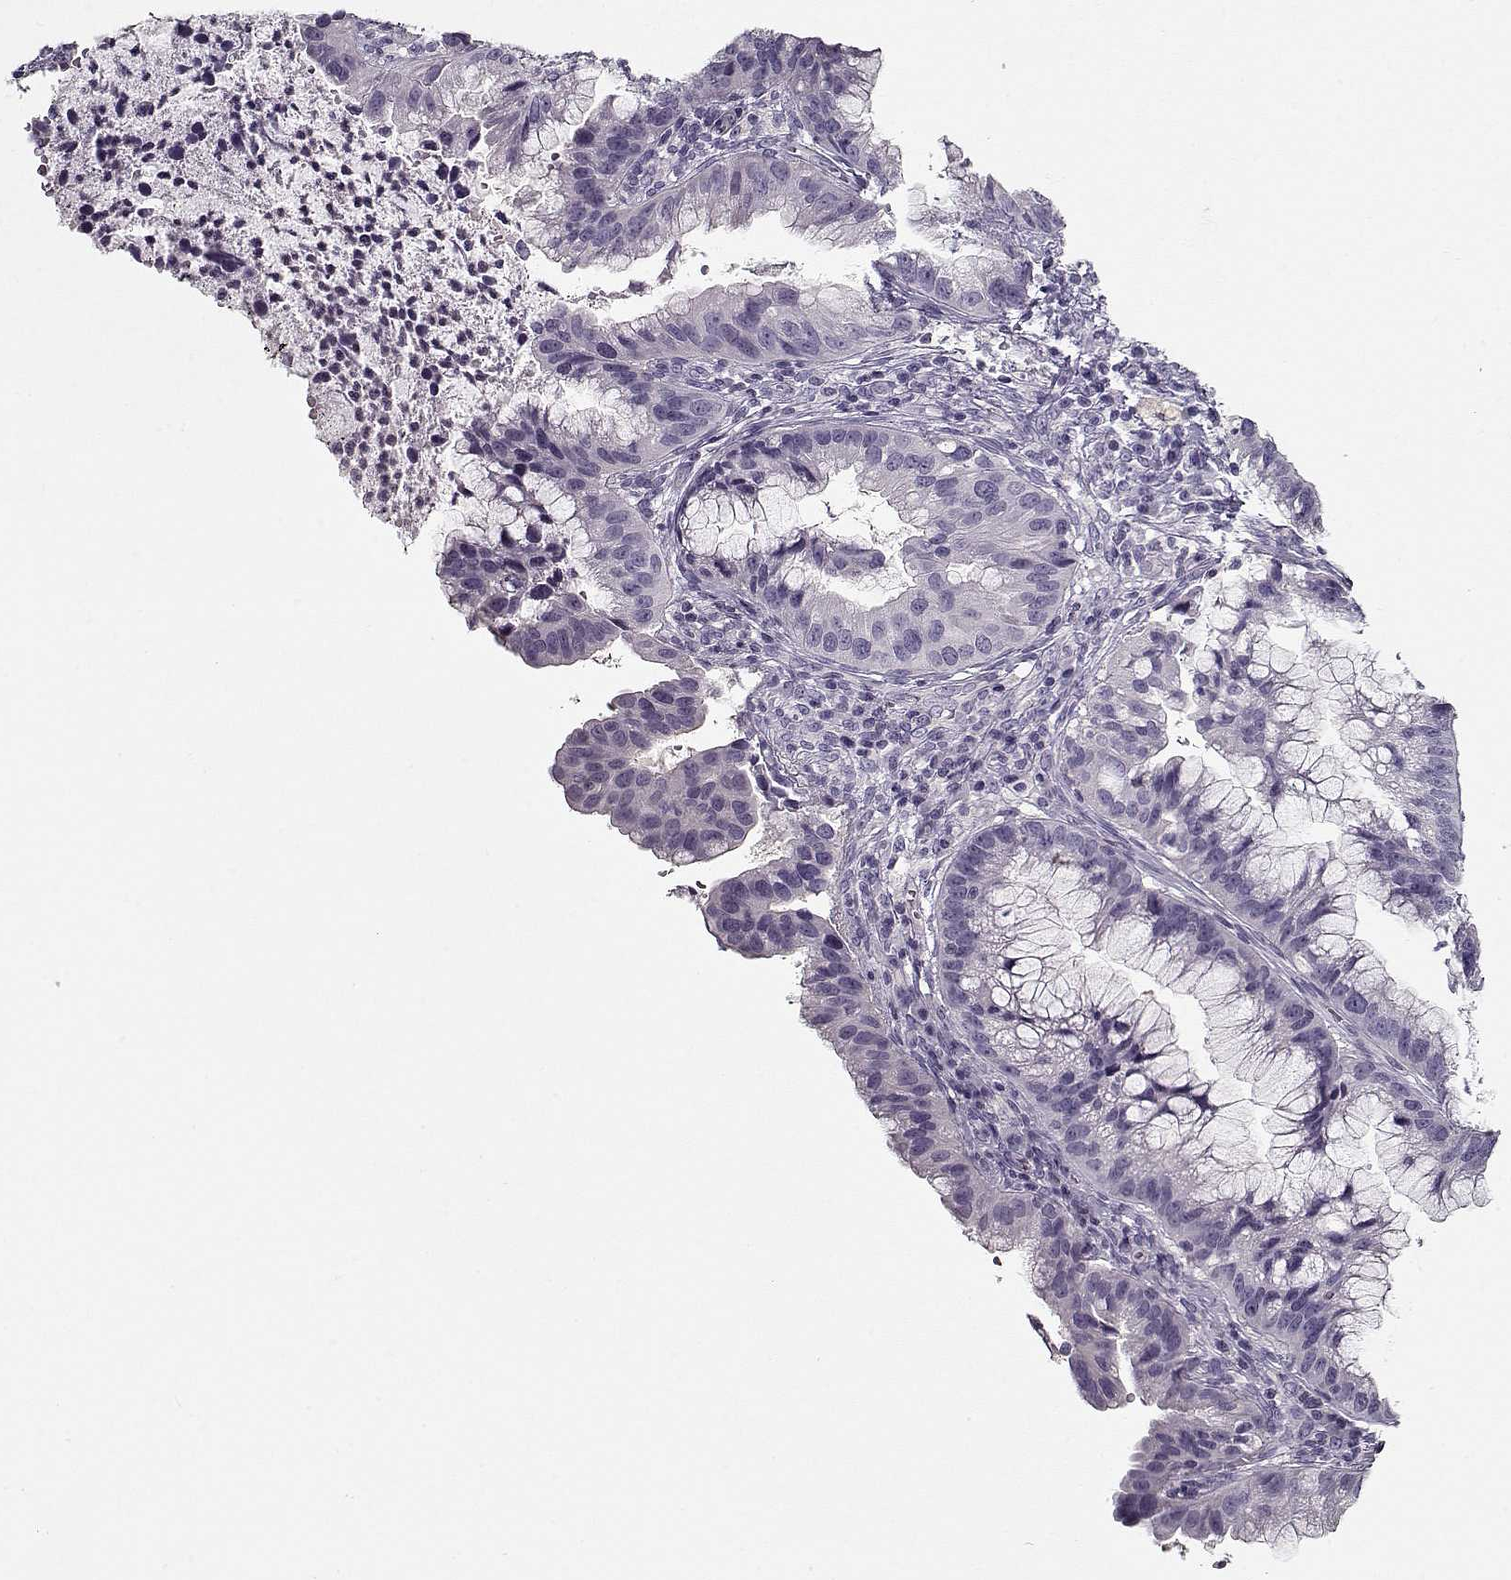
{"staining": {"intensity": "negative", "quantity": "none", "location": "none"}, "tissue": "cervical cancer", "cell_type": "Tumor cells", "image_type": "cancer", "snomed": [{"axis": "morphology", "description": "Adenocarcinoma, NOS"}, {"axis": "topography", "description": "Cervix"}], "caption": "Immunohistochemistry photomicrograph of neoplastic tissue: human cervical cancer (adenocarcinoma) stained with DAB exhibits no significant protein expression in tumor cells.", "gene": "CCDC136", "patient": {"sex": "female", "age": 34}}